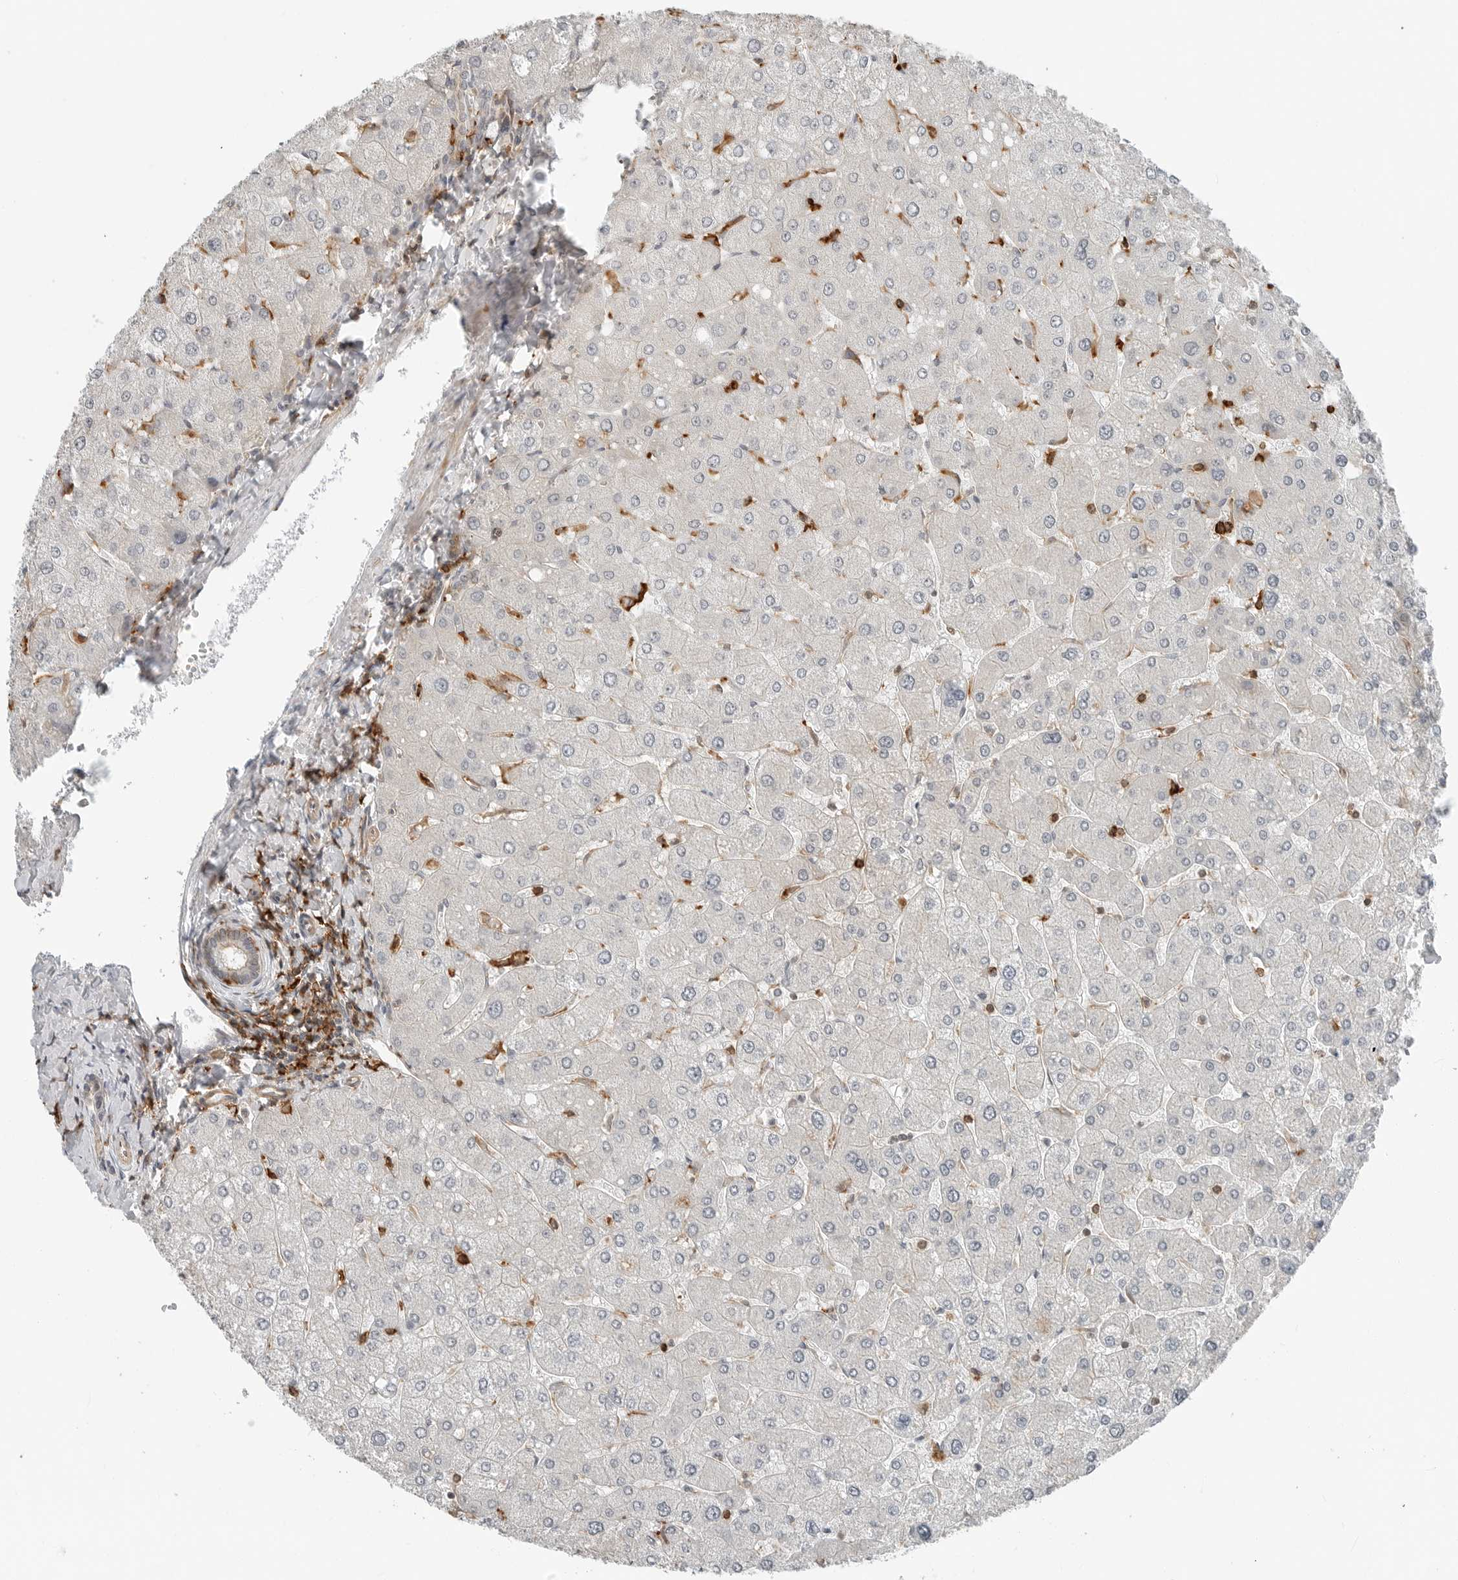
{"staining": {"intensity": "moderate", "quantity": "<25%", "location": "cytoplasmic/membranous"}, "tissue": "liver", "cell_type": "Cholangiocytes", "image_type": "normal", "snomed": [{"axis": "morphology", "description": "Normal tissue, NOS"}, {"axis": "topography", "description": "Liver"}], "caption": "Liver stained for a protein shows moderate cytoplasmic/membranous positivity in cholangiocytes.", "gene": "LEFTY2", "patient": {"sex": "male", "age": 55}}